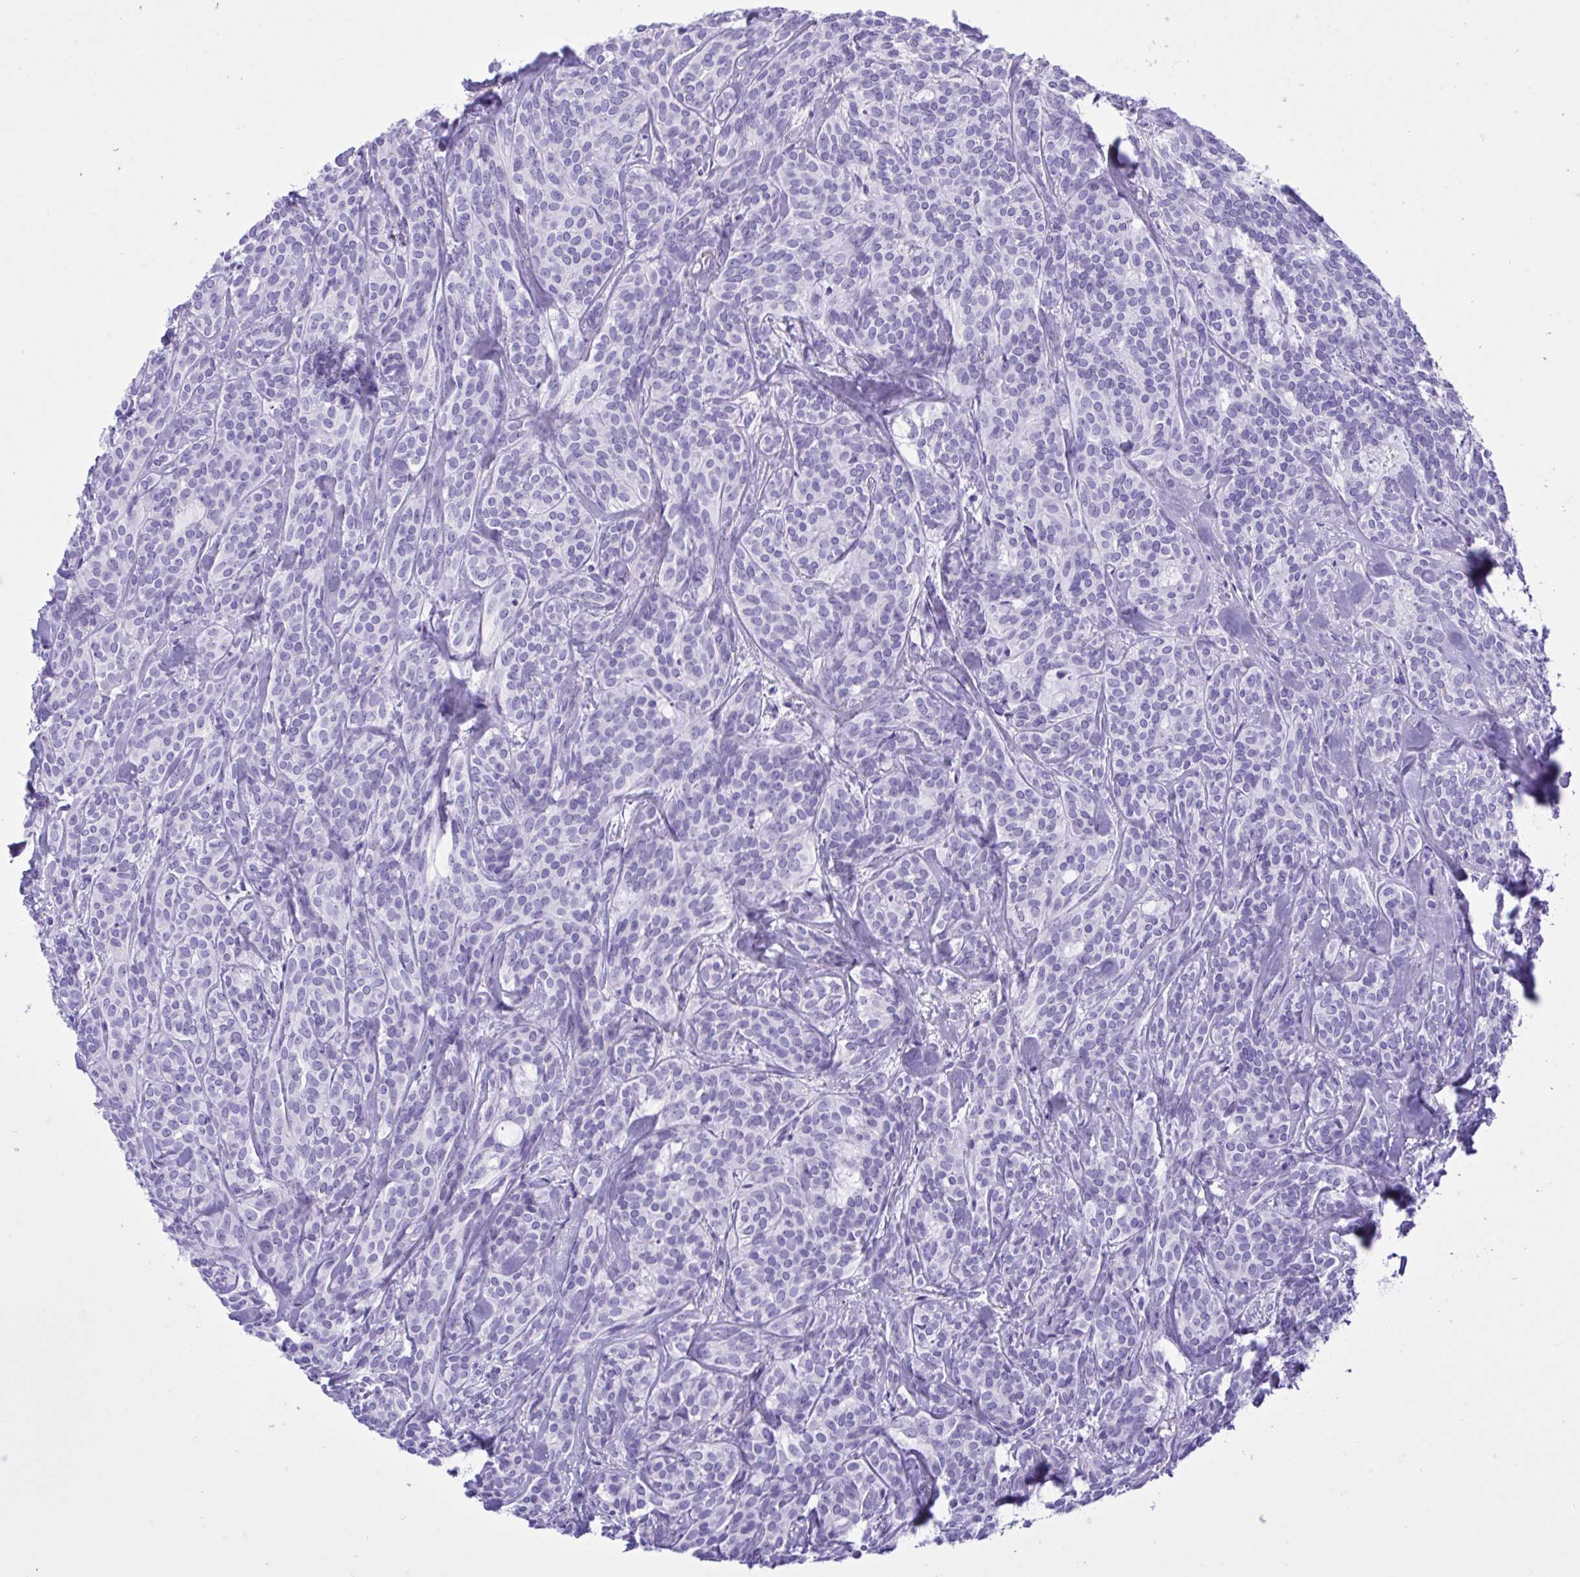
{"staining": {"intensity": "negative", "quantity": "none", "location": "none"}, "tissue": "head and neck cancer", "cell_type": "Tumor cells", "image_type": "cancer", "snomed": [{"axis": "morphology", "description": "Adenocarcinoma, NOS"}, {"axis": "topography", "description": "Head-Neck"}], "caption": "Head and neck adenocarcinoma stained for a protein using IHC exhibits no expression tumor cells.", "gene": "BEX5", "patient": {"sex": "female", "age": 57}}